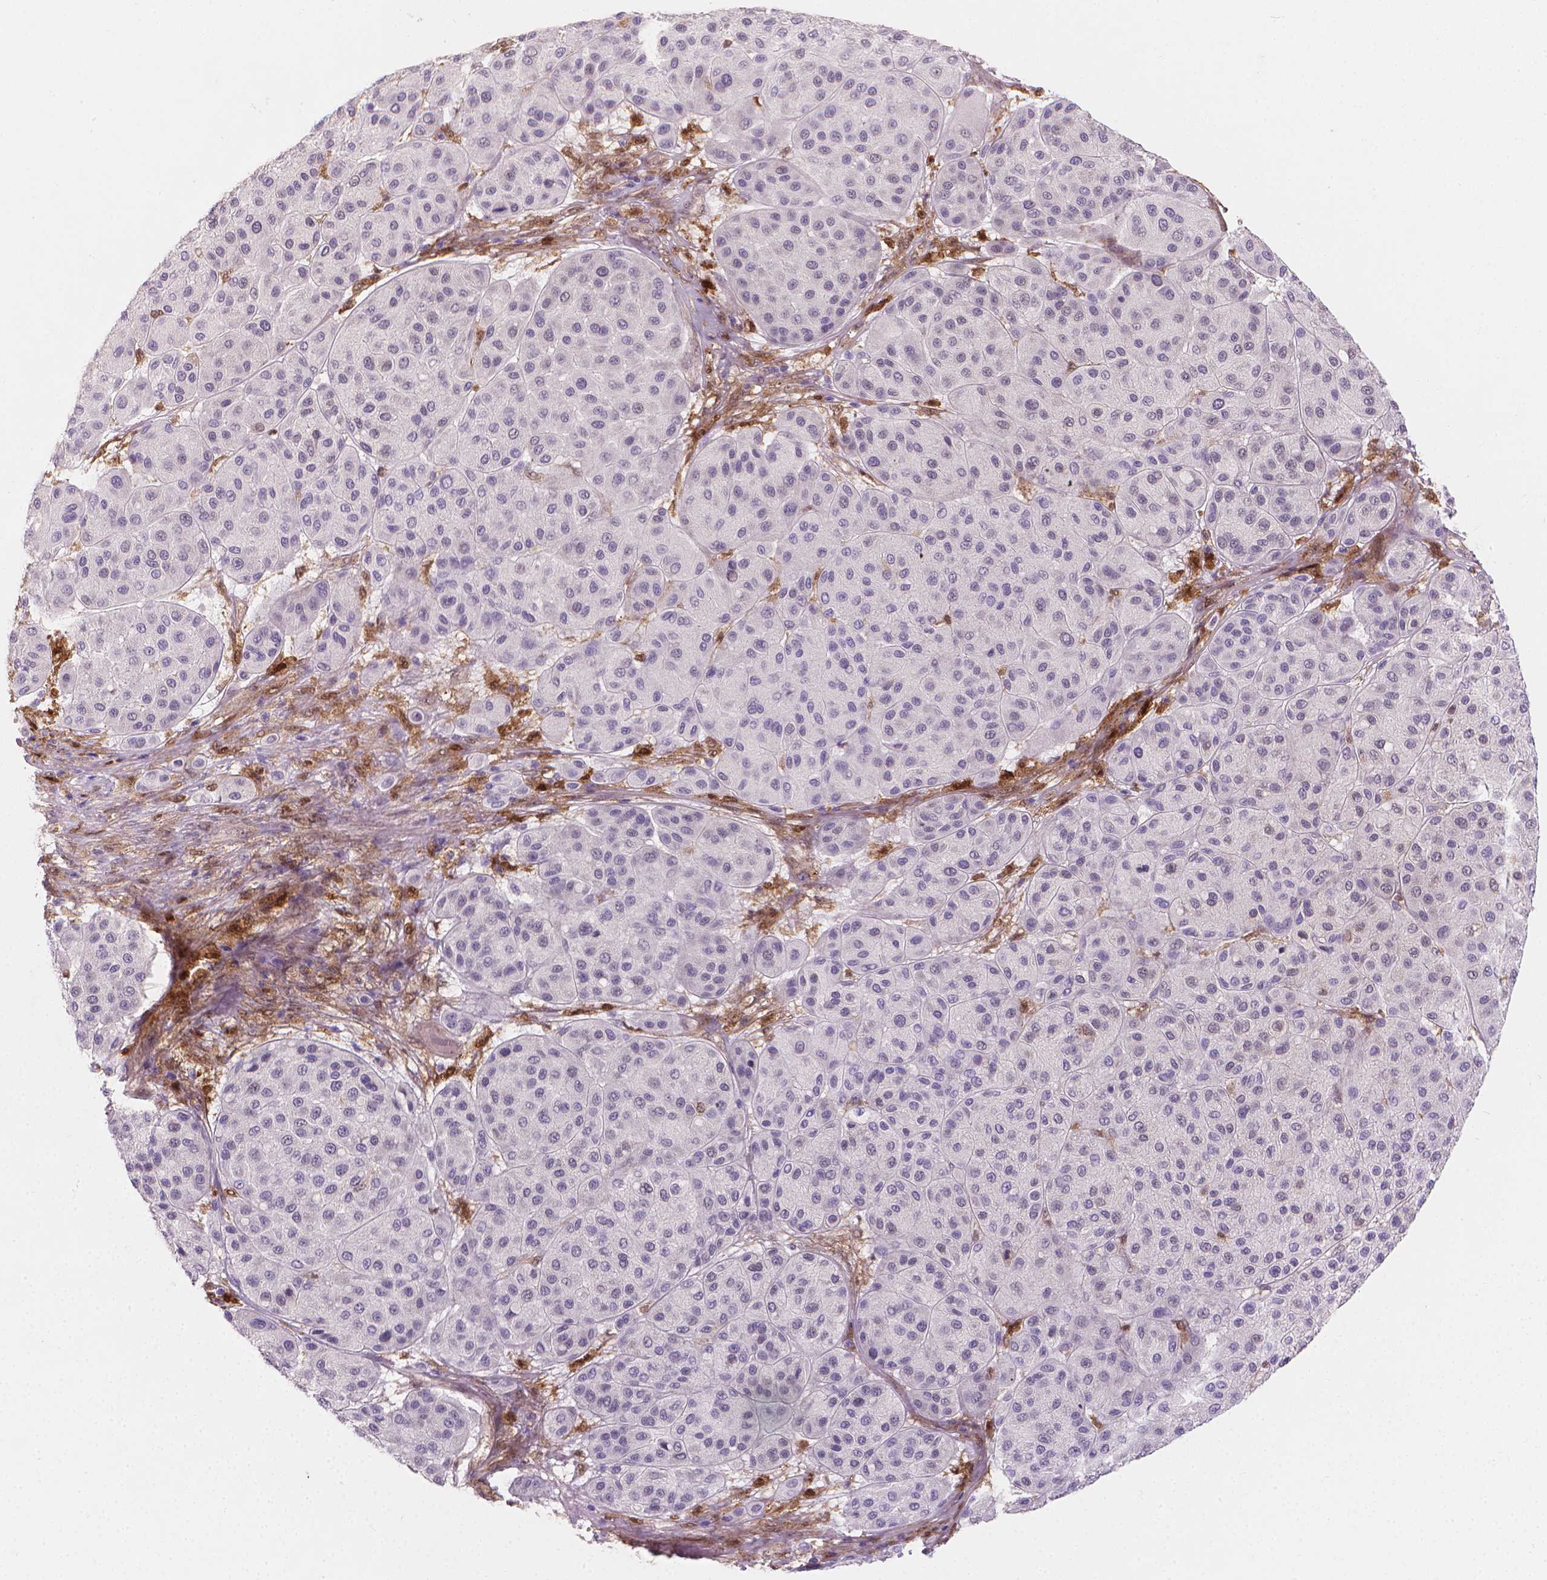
{"staining": {"intensity": "negative", "quantity": "none", "location": "none"}, "tissue": "melanoma", "cell_type": "Tumor cells", "image_type": "cancer", "snomed": [{"axis": "morphology", "description": "Malignant melanoma, Metastatic site"}, {"axis": "topography", "description": "Smooth muscle"}], "caption": "Micrograph shows no protein positivity in tumor cells of malignant melanoma (metastatic site) tissue.", "gene": "TNFAIP2", "patient": {"sex": "male", "age": 41}}